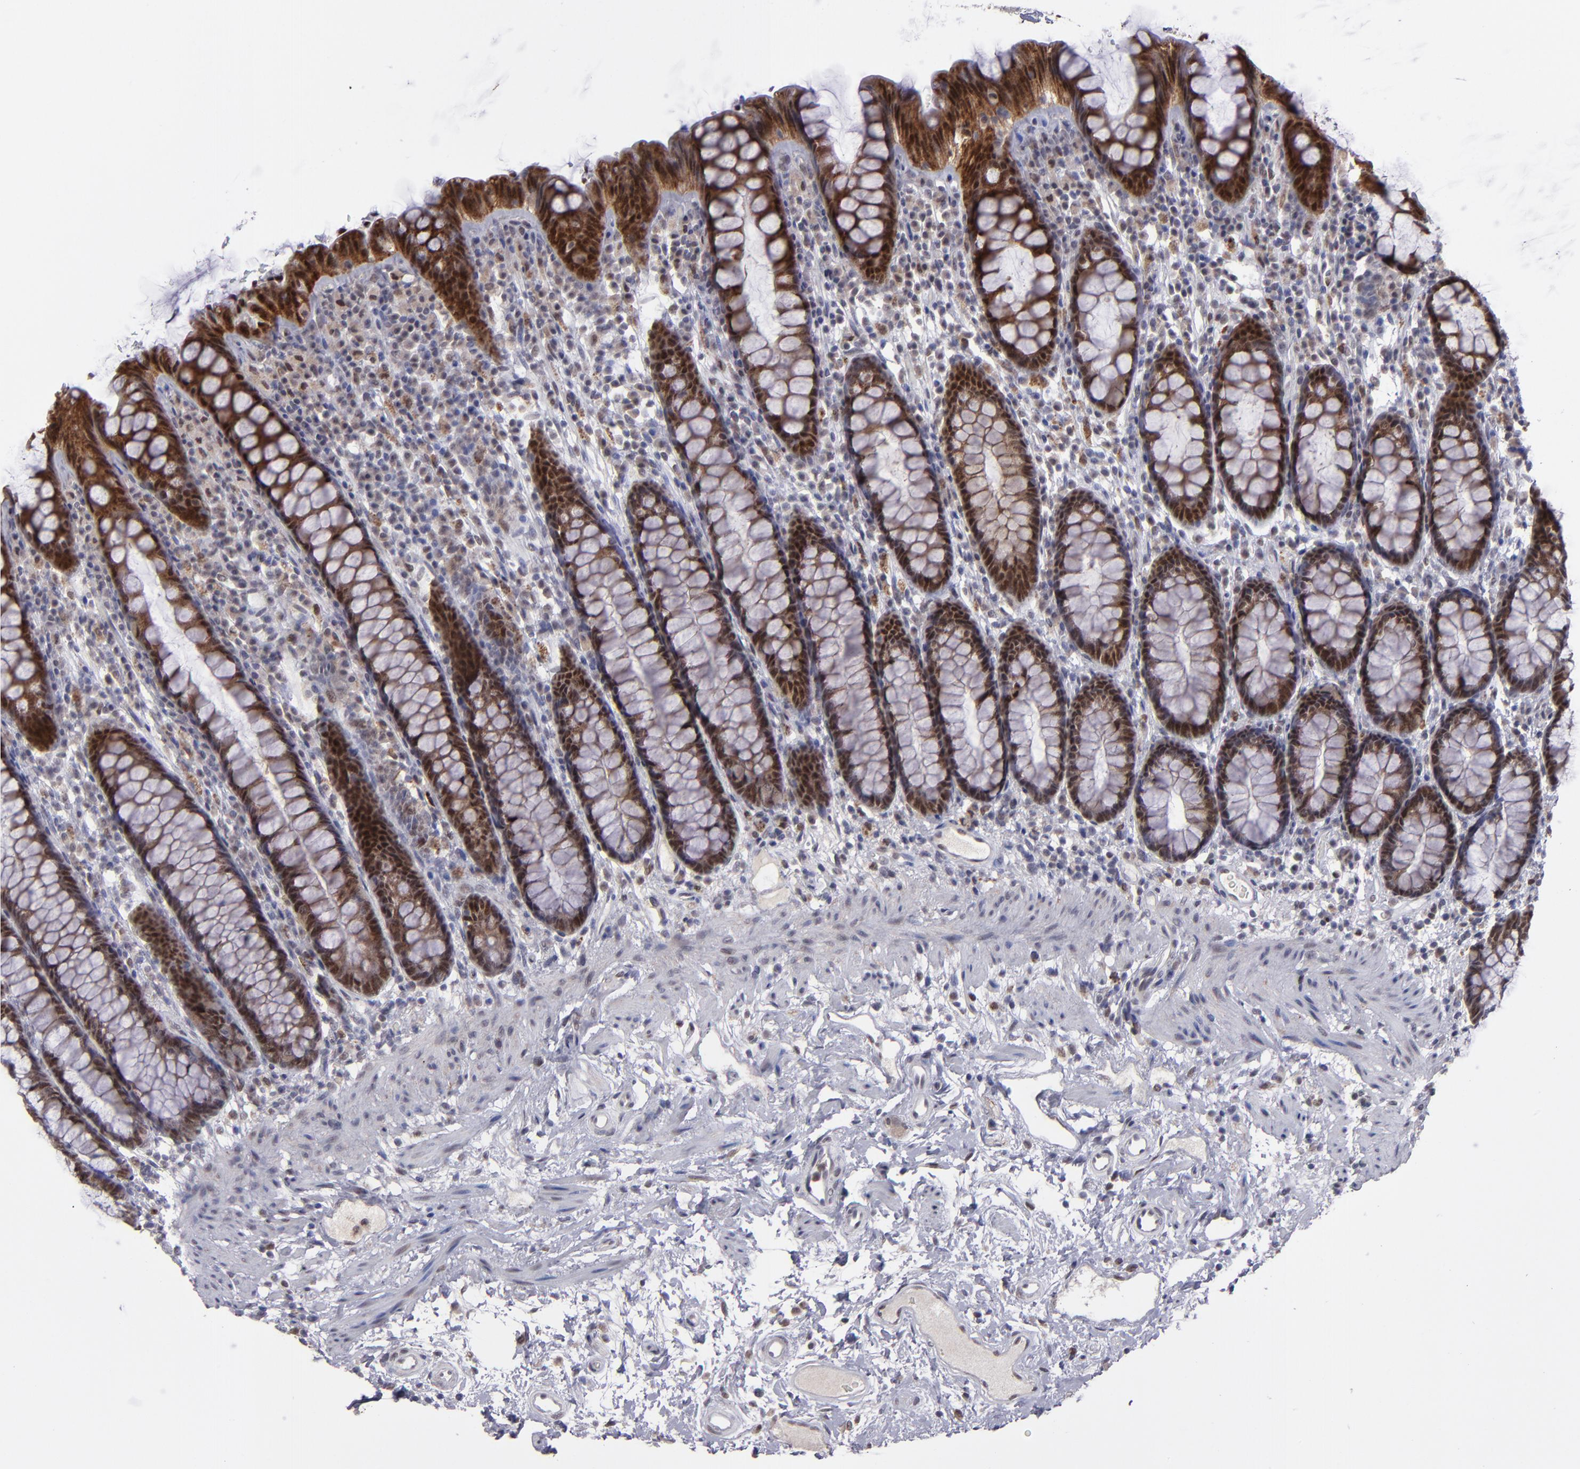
{"staining": {"intensity": "strong", "quantity": ">75%", "location": "cytoplasmic/membranous,nuclear"}, "tissue": "rectum", "cell_type": "Glandular cells", "image_type": "normal", "snomed": [{"axis": "morphology", "description": "Normal tissue, NOS"}, {"axis": "topography", "description": "Rectum"}], "caption": "Rectum stained with DAB (3,3'-diaminobenzidine) immunohistochemistry (IHC) shows high levels of strong cytoplasmic/membranous,nuclear positivity in about >75% of glandular cells.", "gene": "RREB1", "patient": {"sex": "male", "age": 92}}